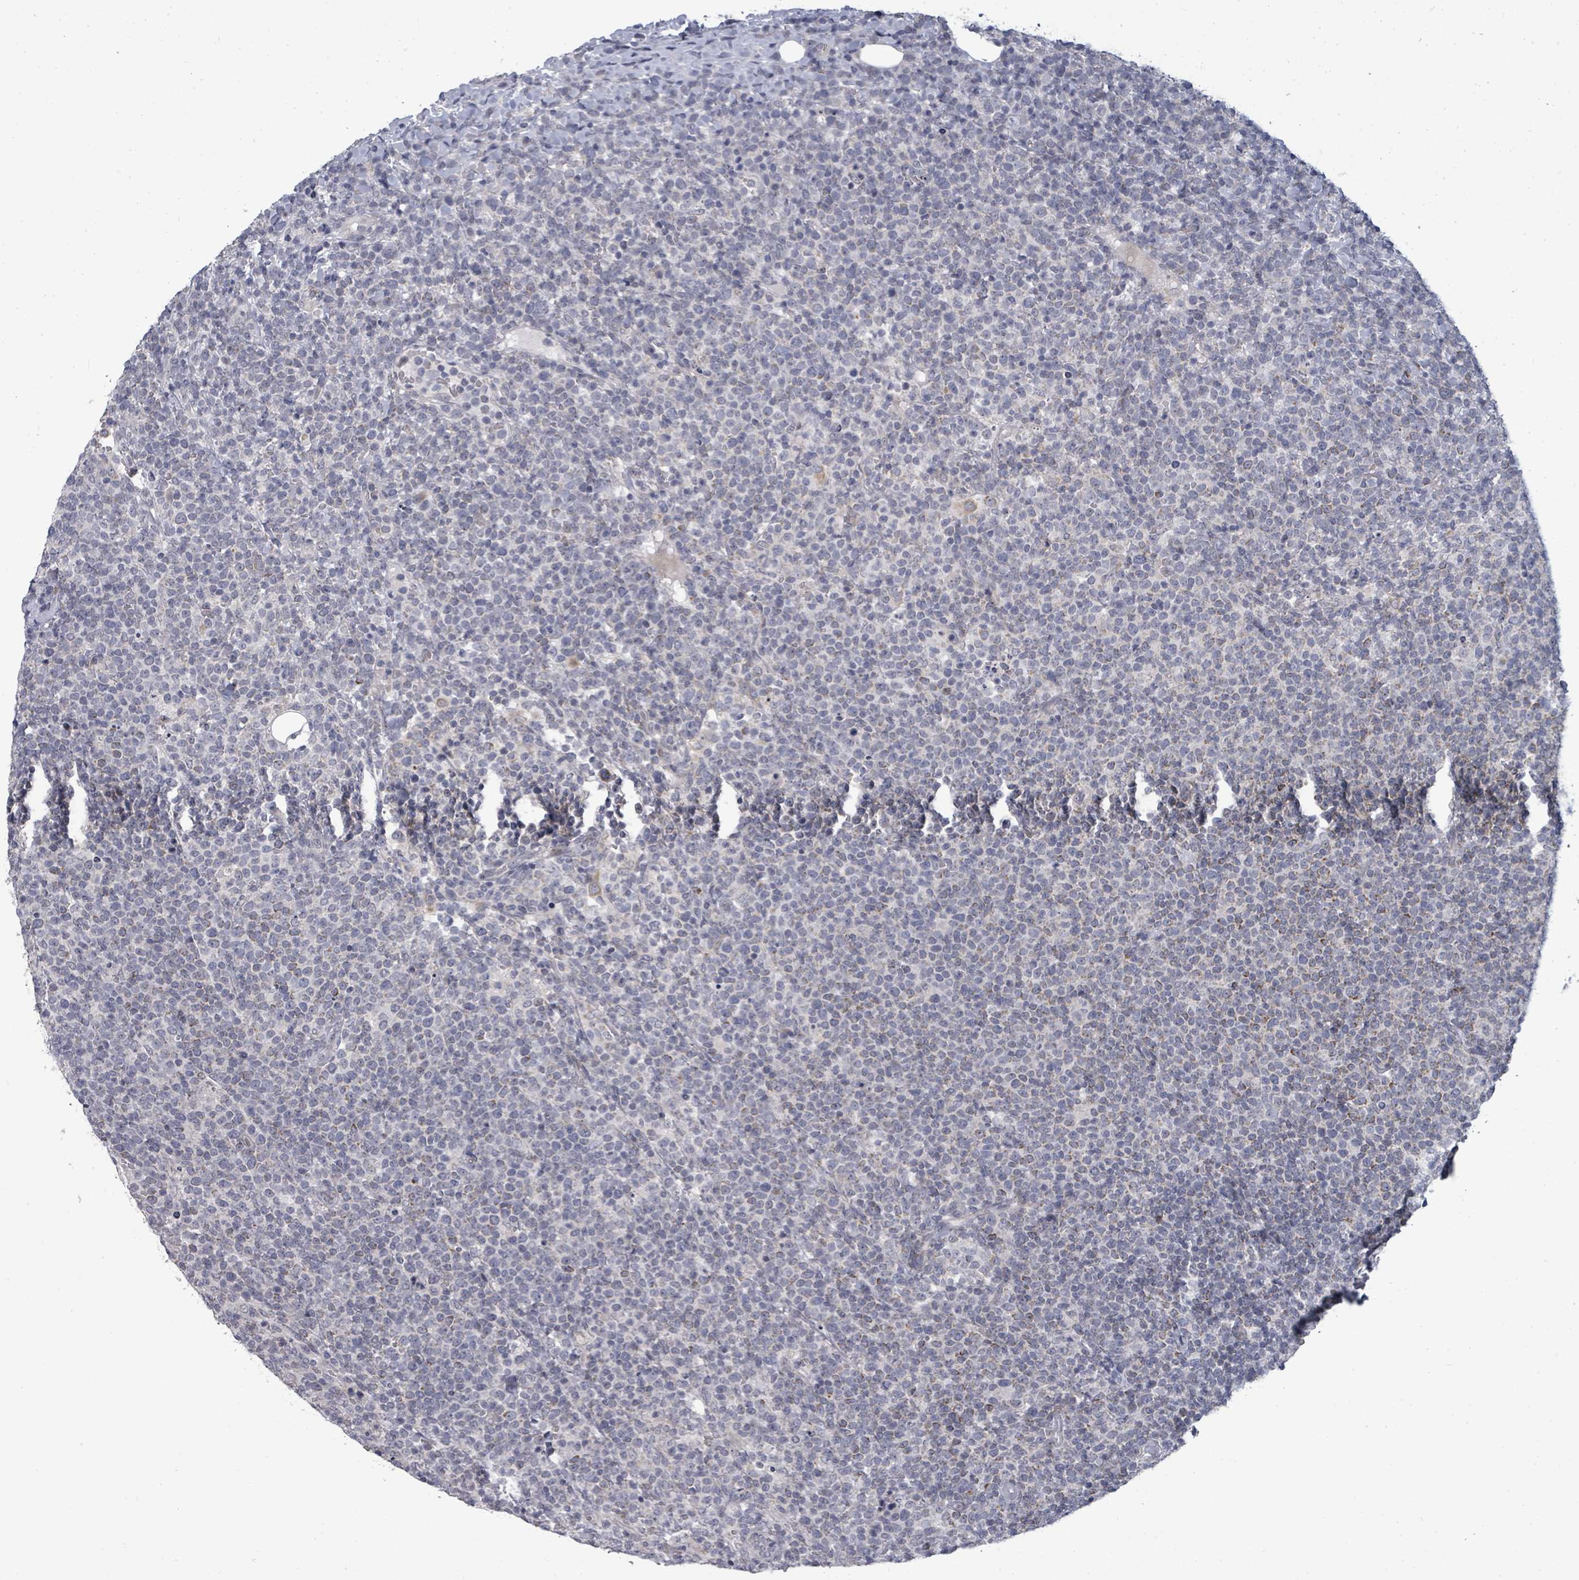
{"staining": {"intensity": "negative", "quantity": "none", "location": "none"}, "tissue": "lymphoma", "cell_type": "Tumor cells", "image_type": "cancer", "snomed": [{"axis": "morphology", "description": "Malignant lymphoma, non-Hodgkin's type, High grade"}, {"axis": "topography", "description": "Lymph node"}], "caption": "IHC histopathology image of lymphoma stained for a protein (brown), which demonstrates no expression in tumor cells.", "gene": "PTPN20", "patient": {"sex": "male", "age": 61}}